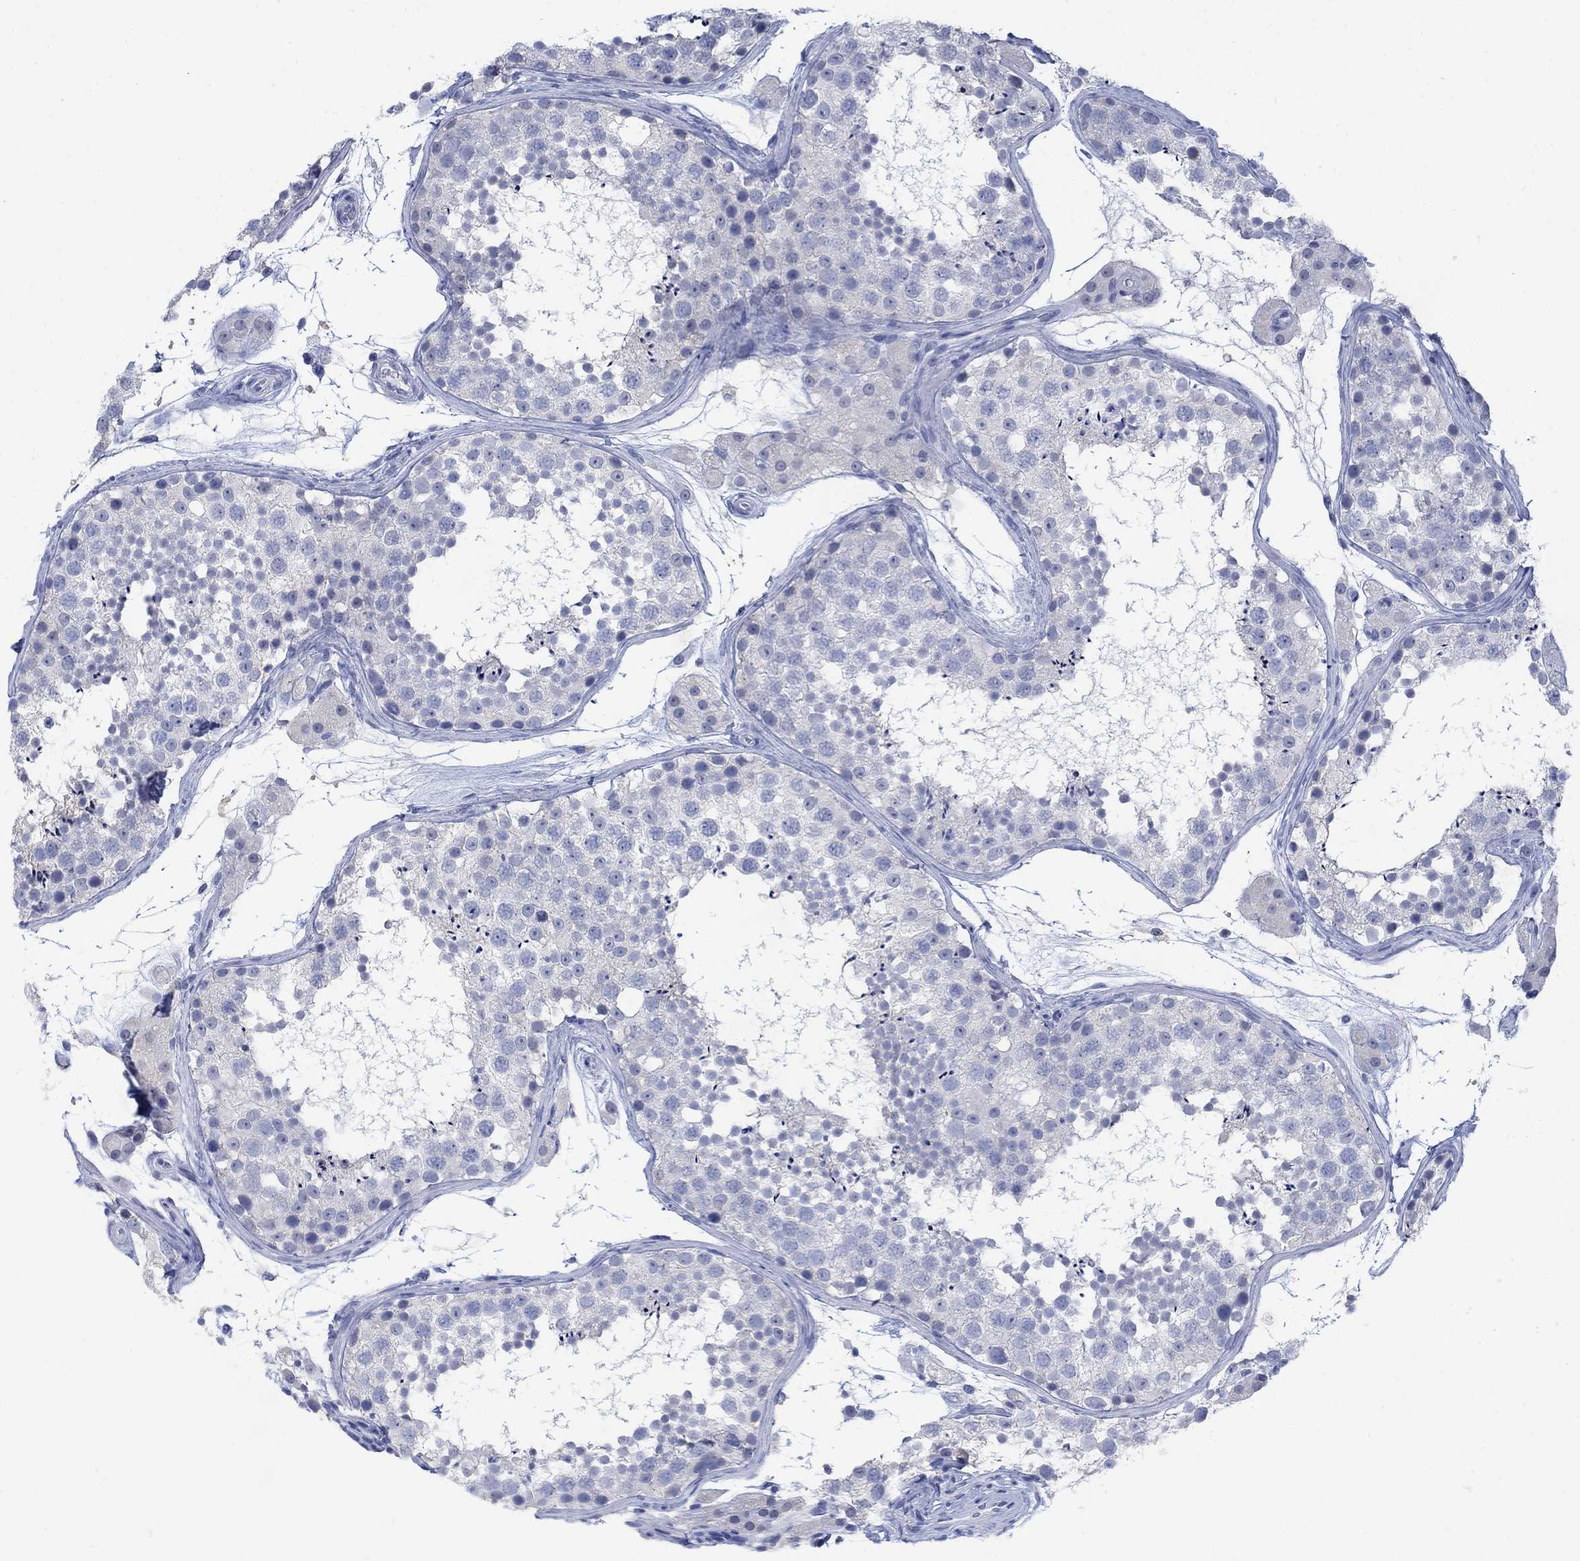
{"staining": {"intensity": "negative", "quantity": "none", "location": "none"}, "tissue": "testis", "cell_type": "Cells in seminiferous ducts", "image_type": "normal", "snomed": [{"axis": "morphology", "description": "Normal tissue, NOS"}, {"axis": "topography", "description": "Testis"}], "caption": "An image of human testis is negative for staining in cells in seminiferous ducts. The staining is performed using DAB (3,3'-diaminobenzidine) brown chromogen with nuclei counter-stained in using hematoxylin.", "gene": "FBP2", "patient": {"sex": "male", "age": 41}}